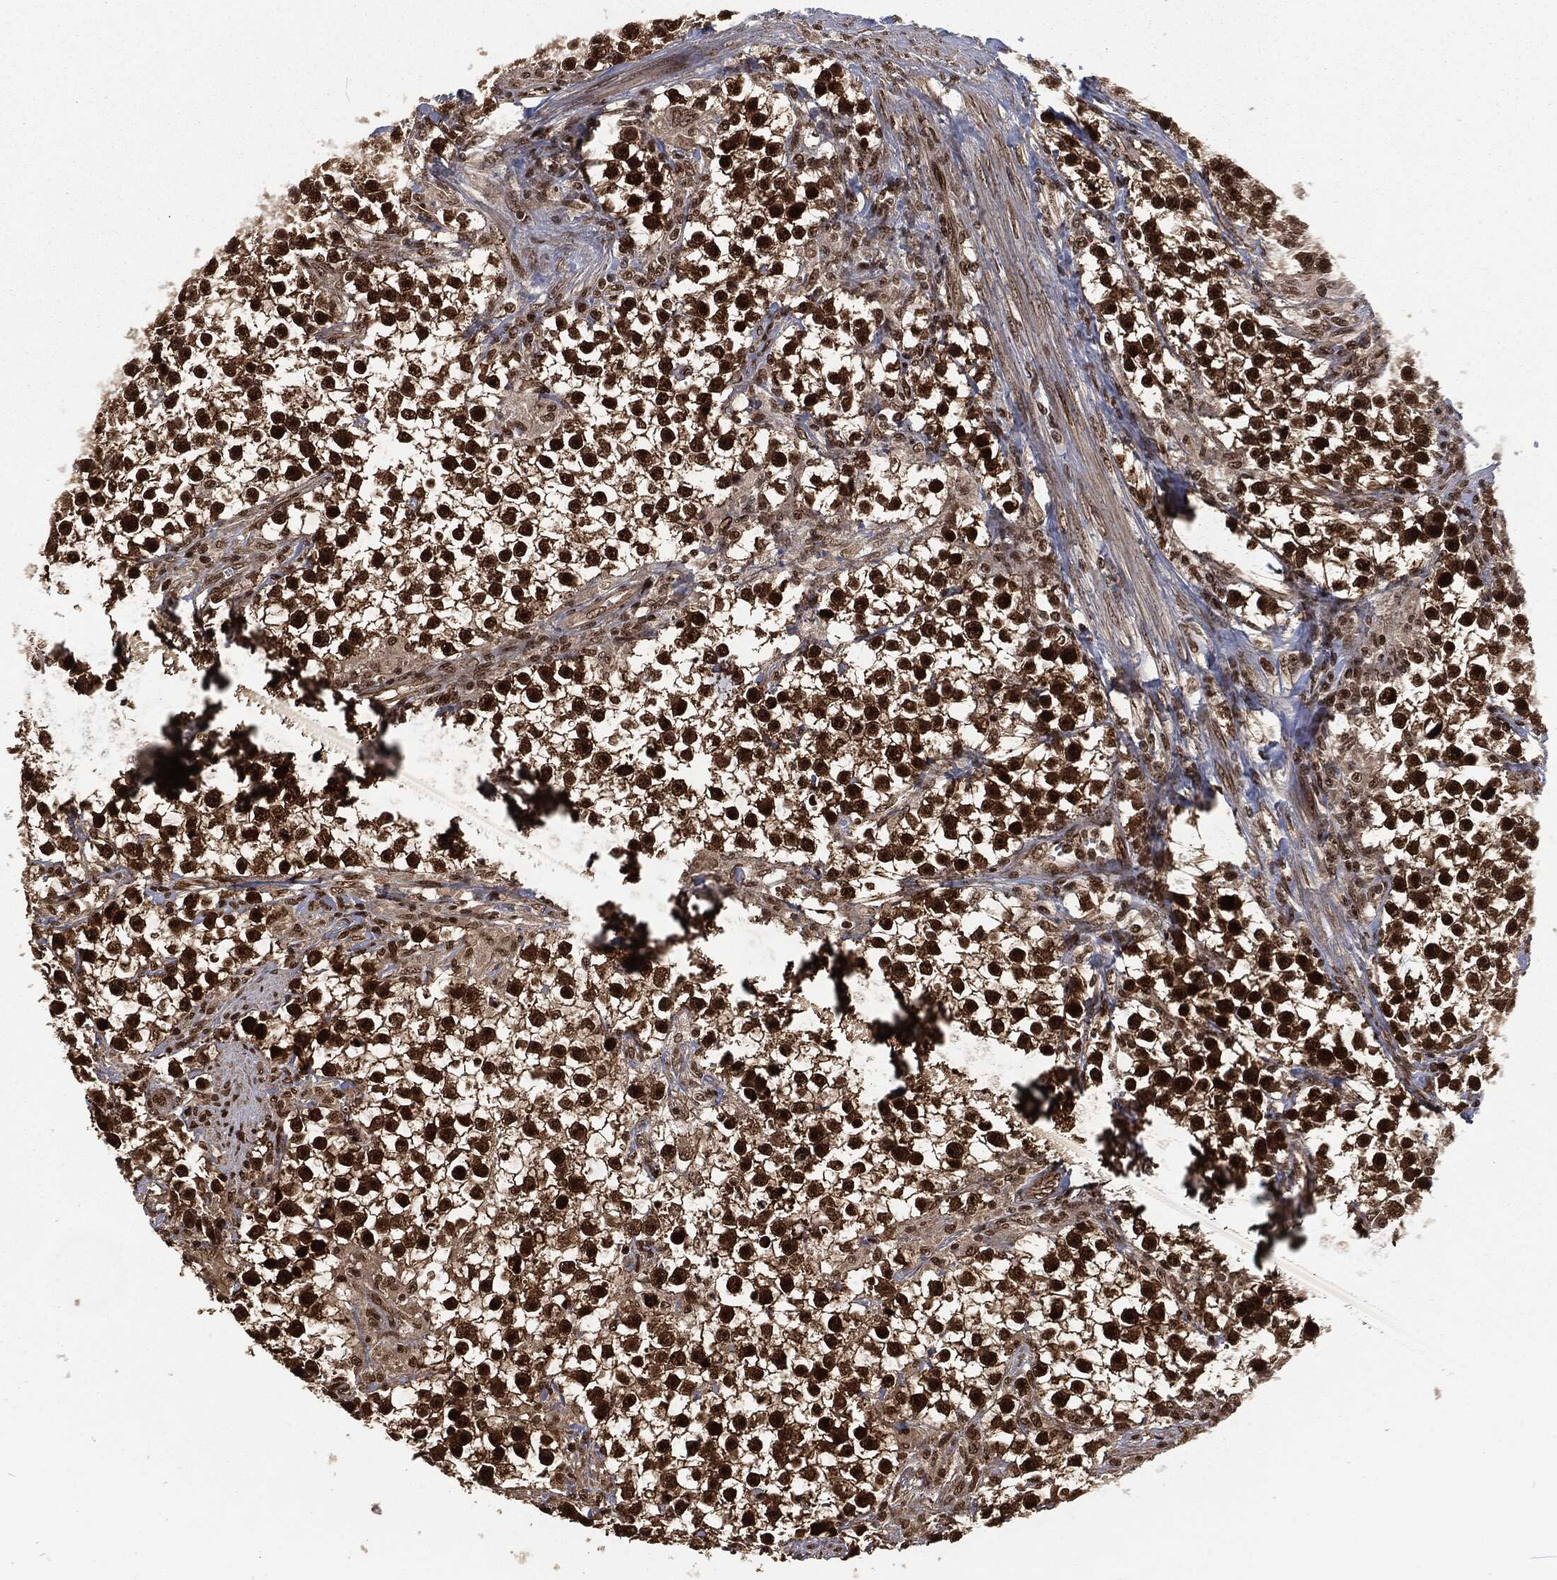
{"staining": {"intensity": "strong", "quantity": ">75%", "location": "nuclear"}, "tissue": "testis cancer", "cell_type": "Tumor cells", "image_type": "cancer", "snomed": [{"axis": "morphology", "description": "Seminoma, NOS"}, {"axis": "topography", "description": "Testis"}], "caption": "DAB immunohistochemical staining of testis cancer displays strong nuclear protein staining in about >75% of tumor cells.", "gene": "NGRN", "patient": {"sex": "male", "age": 59}}